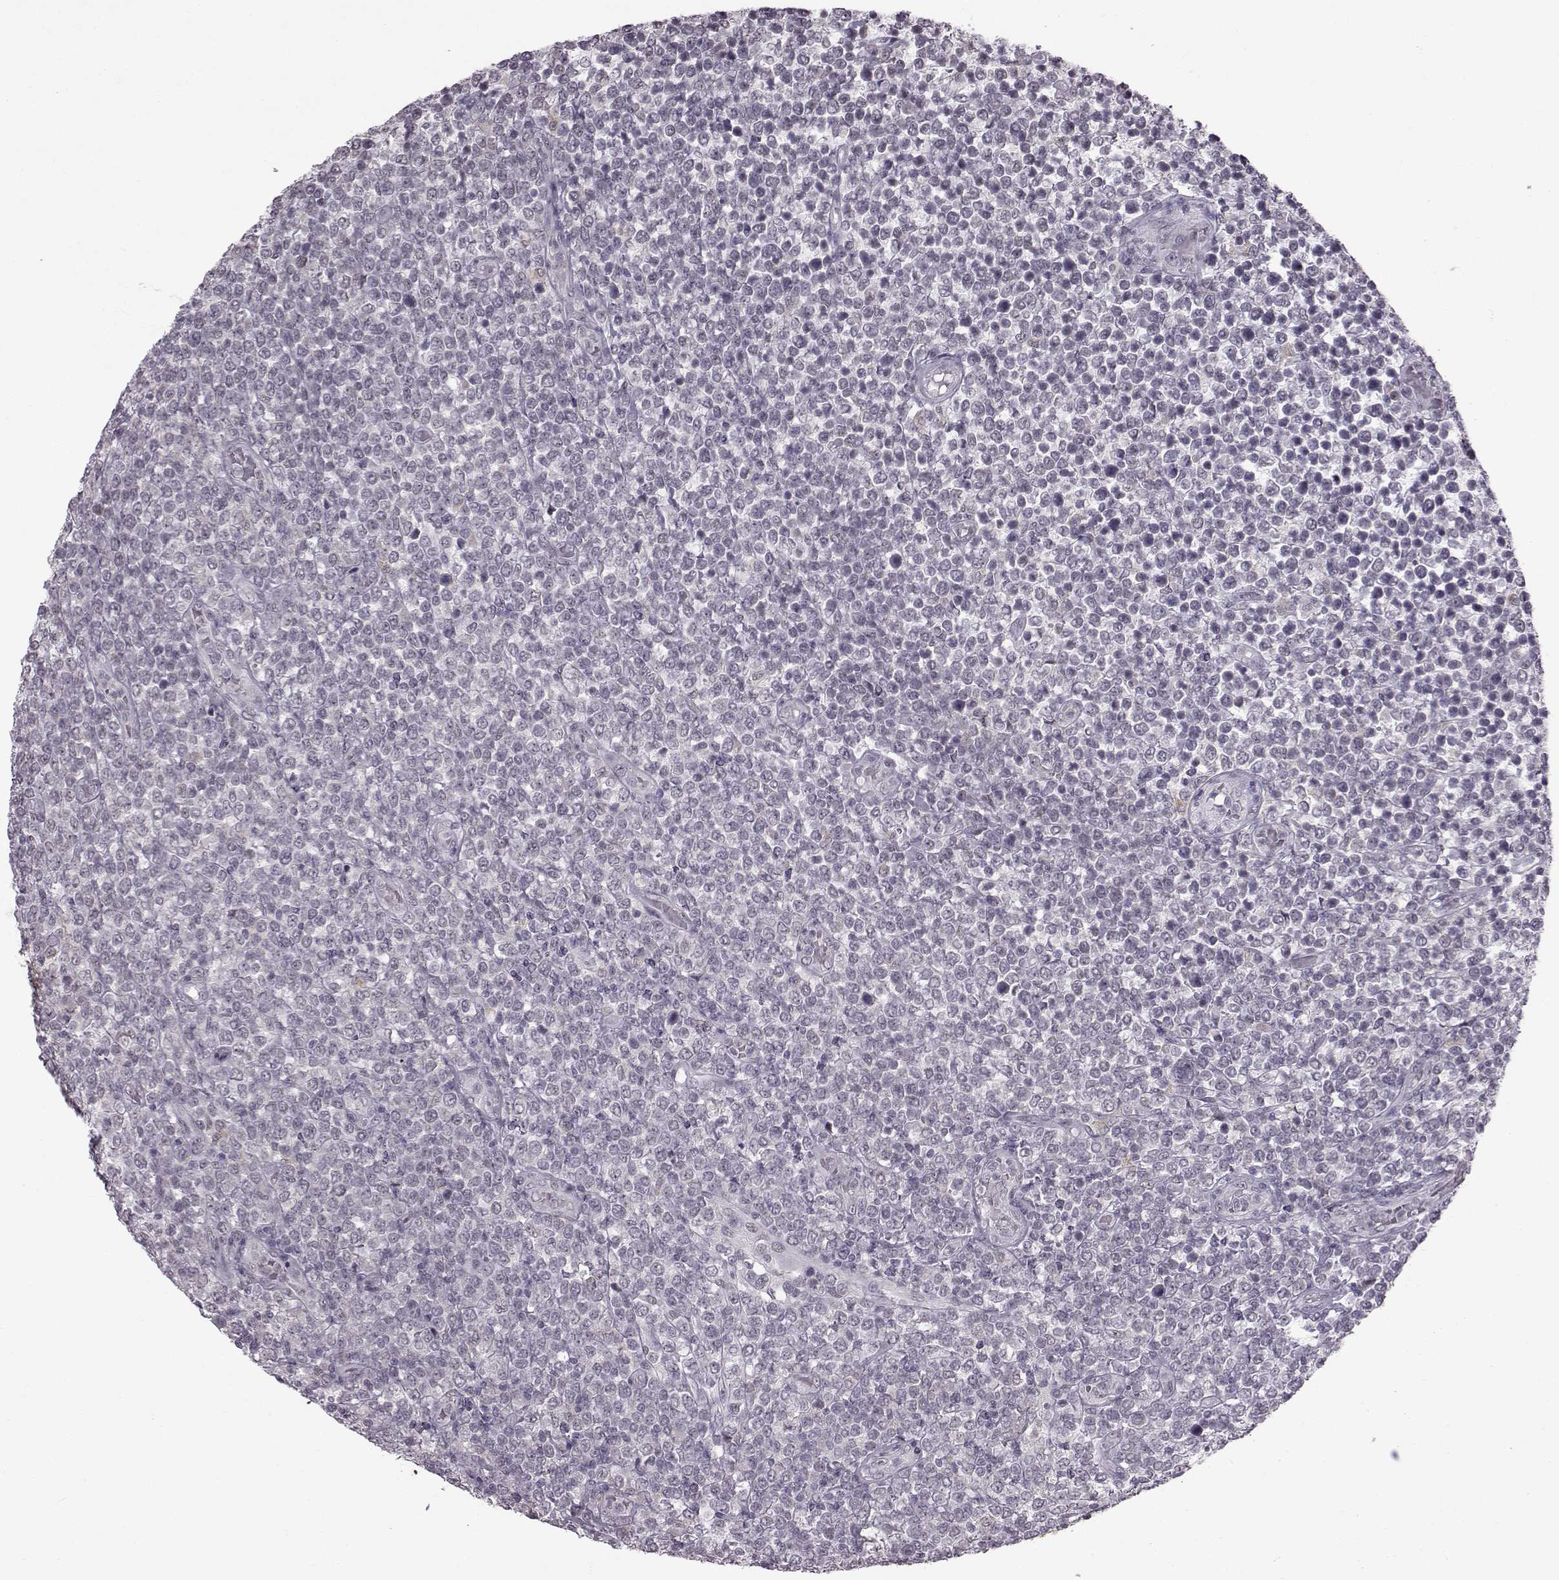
{"staining": {"intensity": "negative", "quantity": "none", "location": "none"}, "tissue": "lymphoma", "cell_type": "Tumor cells", "image_type": "cancer", "snomed": [{"axis": "morphology", "description": "Malignant lymphoma, non-Hodgkin's type, High grade"}, {"axis": "topography", "description": "Soft tissue"}], "caption": "There is no significant expression in tumor cells of malignant lymphoma, non-Hodgkin's type (high-grade).", "gene": "SLC28A2", "patient": {"sex": "female", "age": 56}}